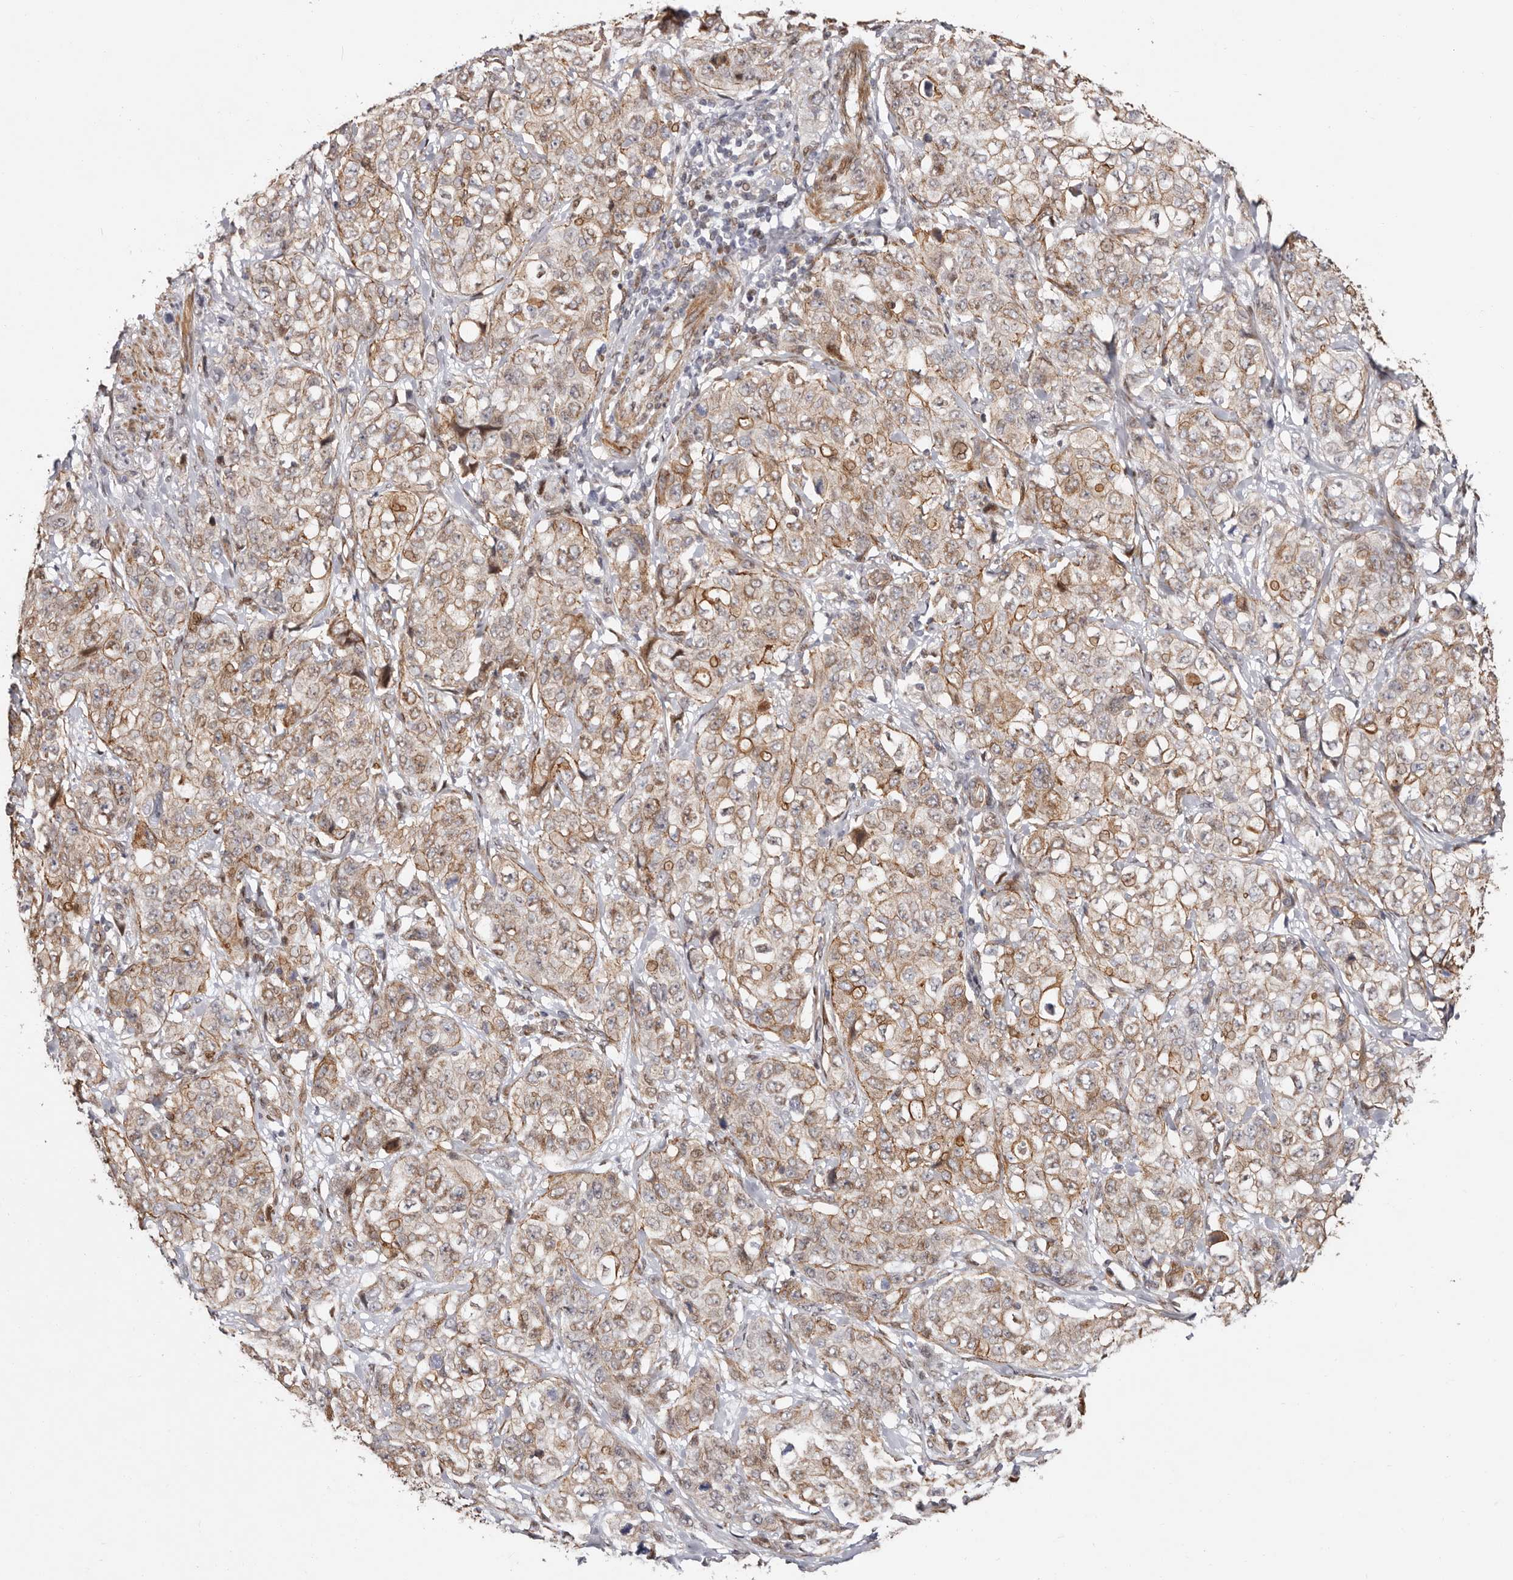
{"staining": {"intensity": "moderate", "quantity": ">75%", "location": "cytoplasmic/membranous,nuclear"}, "tissue": "stomach cancer", "cell_type": "Tumor cells", "image_type": "cancer", "snomed": [{"axis": "morphology", "description": "Adenocarcinoma, NOS"}, {"axis": "topography", "description": "Stomach"}], "caption": "IHC image of human adenocarcinoma (stomach) stained for a protein (brown), which reveals medium levels of moderate cytoplasmic/membranous and nuclear staining in about >75% of tumor cells.", "gene": "EPHX3", "patient": {"sex": "male", "age": 48}}